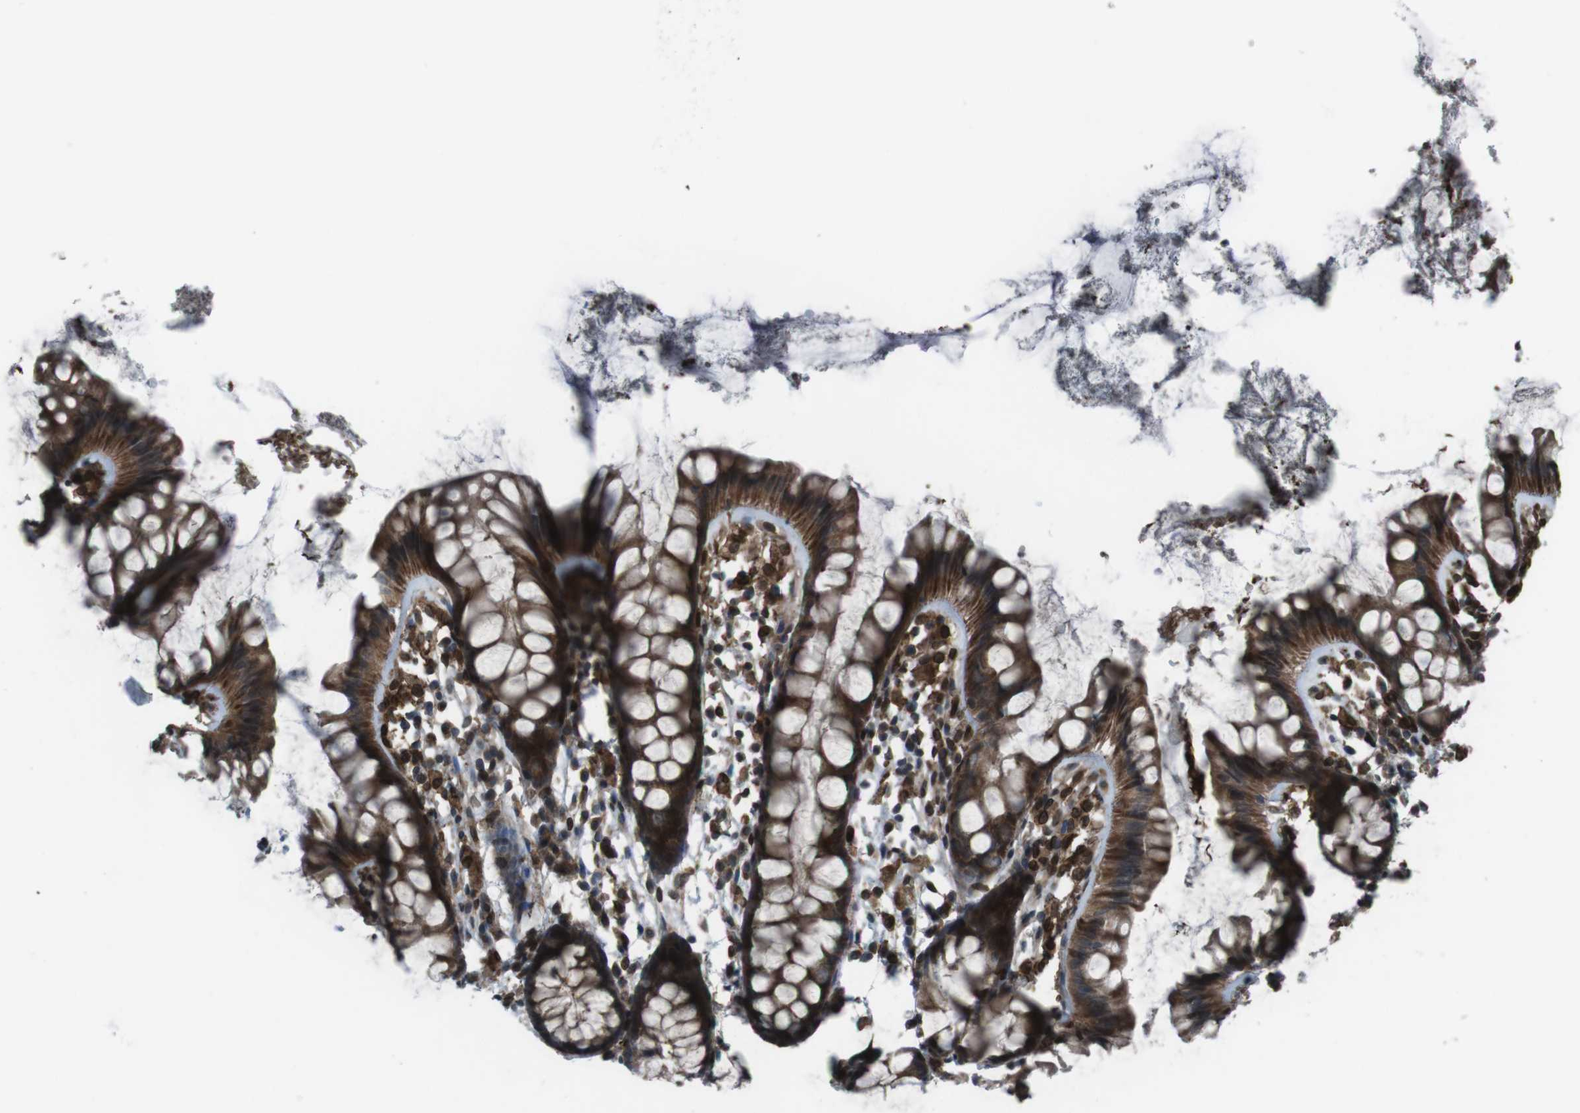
{"staining": {"intensity": "strong", "quantity": ">75%", "location": "cytoplasmic/membranous"}, "tissue": "rectum", "cell_type": "Glandular cells", "image_type": "normal", "snomed": [{"axis": "morphology", "description": "Normal tissue, NOS"}, {"axis": "topography", "description": "Rectum"}], "caption": "High-magnification brightfield microscopy of unremarkable rectum stained with DAB (3,3'-diaminobenzidine) (brown) and counterstained with hematoxylin (blue). glandular cells exhibit strong cytoplasmic/membranous staining is present in approximately>75% of cells. (Brightfield microscopy of DAB IHC at high magnification).", "gene": "GDF10", "patient": {"sex": "female", "age": 66}}